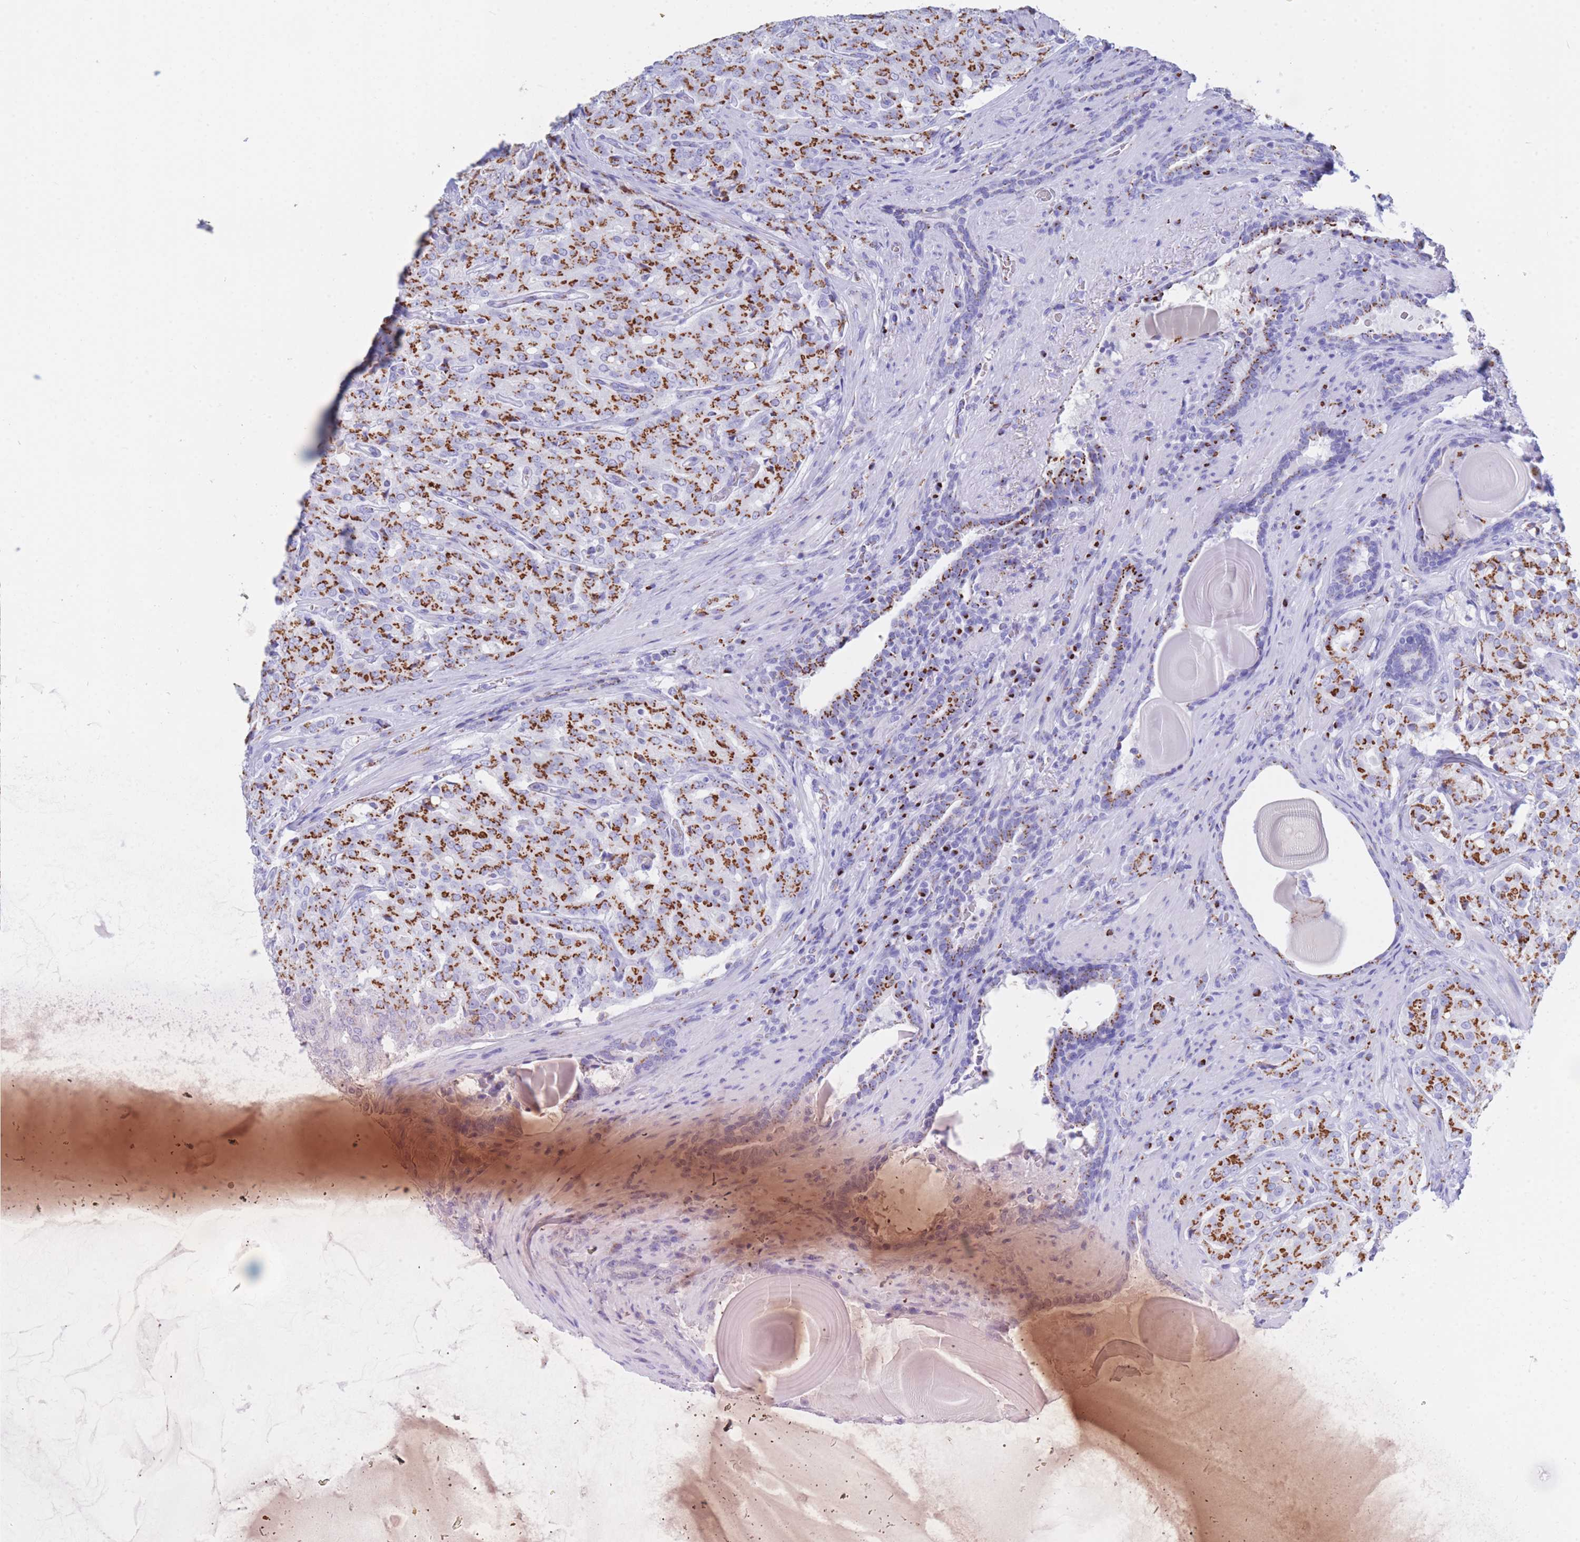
{"staining": {"intensity": "strong", "quantity": ">75%", "location": "cytoplasmic/membranous"}, "tissue": "prostate cancer", "cell_type": "Tumor cells", "image_type": "cancer", "snomed": [{"axis": "morphology", "description": "Adenocarcinoma, High grade"}, {"axis": "topography", "description": "Prostate"}], "caption": "About >75% of tumor cells in human prostate cancer exhibit strong cytoplasmic/membranous protein expression as visualized by brown immunohistochemical staining.", "gene": "FAM3C", "patient": {"sex": "male", "age": 68}}